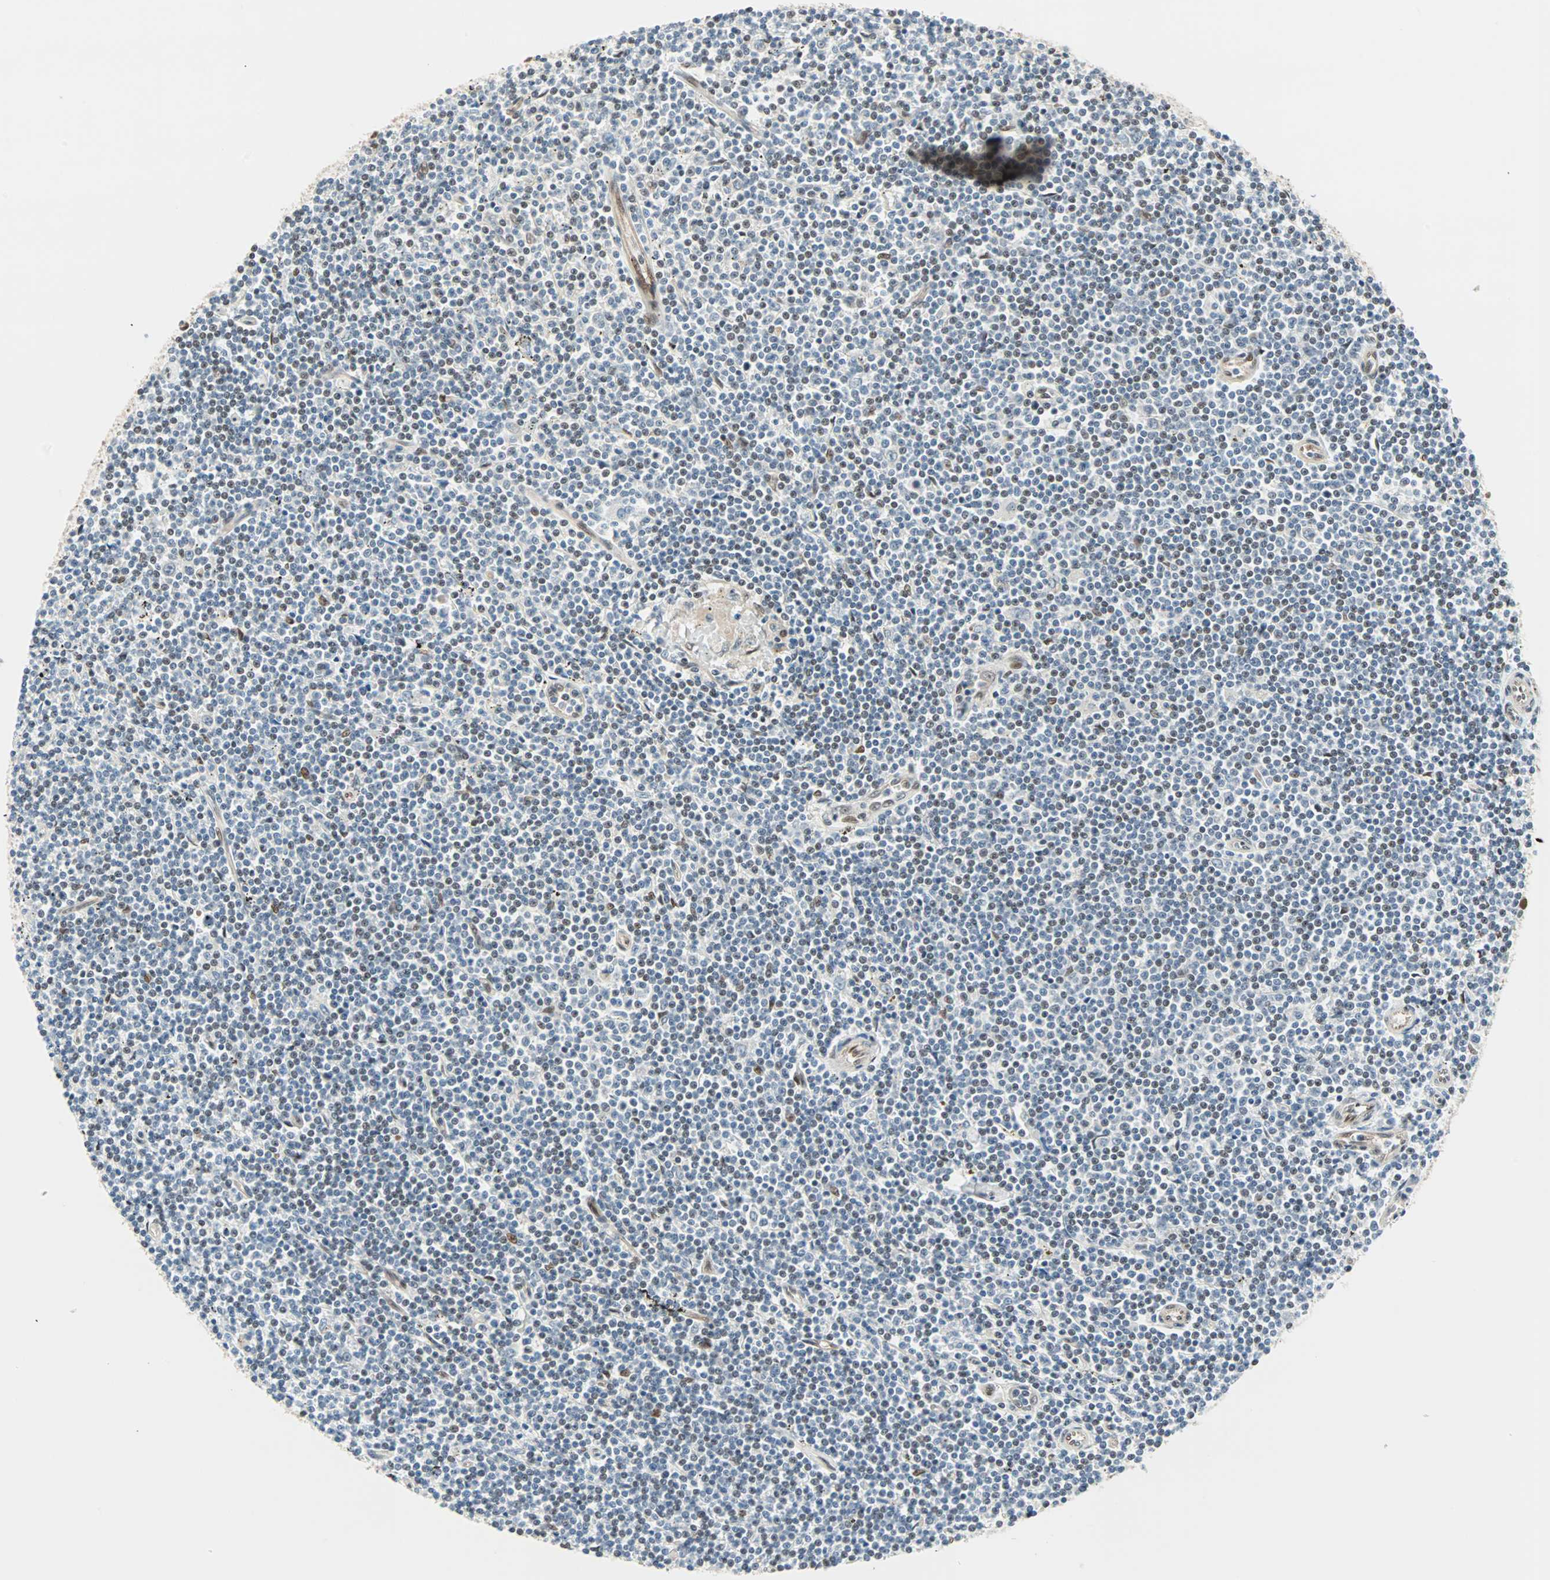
{"staining": {"intensity": "moderate", "quantity": "25%-75%", "location": "nuclear"}, "tissue": "lymphoma", "cell_type": "Tumor cells", "image_type": "cancer", "snomed": [{"axis": "morphology", "description": "Malignant lymphoma, non-Hodgkin's type, Low grade"}, {"axis": "topography", "description": "Spleen"}], "caption": "Immunohistochemical staining of human lymphoma demonstrates medium levels of moderate nuclear staining in about 25%-75% of tumor cells. The protein of interest is stained brown, and the nuclei are stained in blue (DAB IHC with brightfield microscopy, high magnification).", "gene": "WWTR1", "patient": {"sex": "male", "age": 76}}